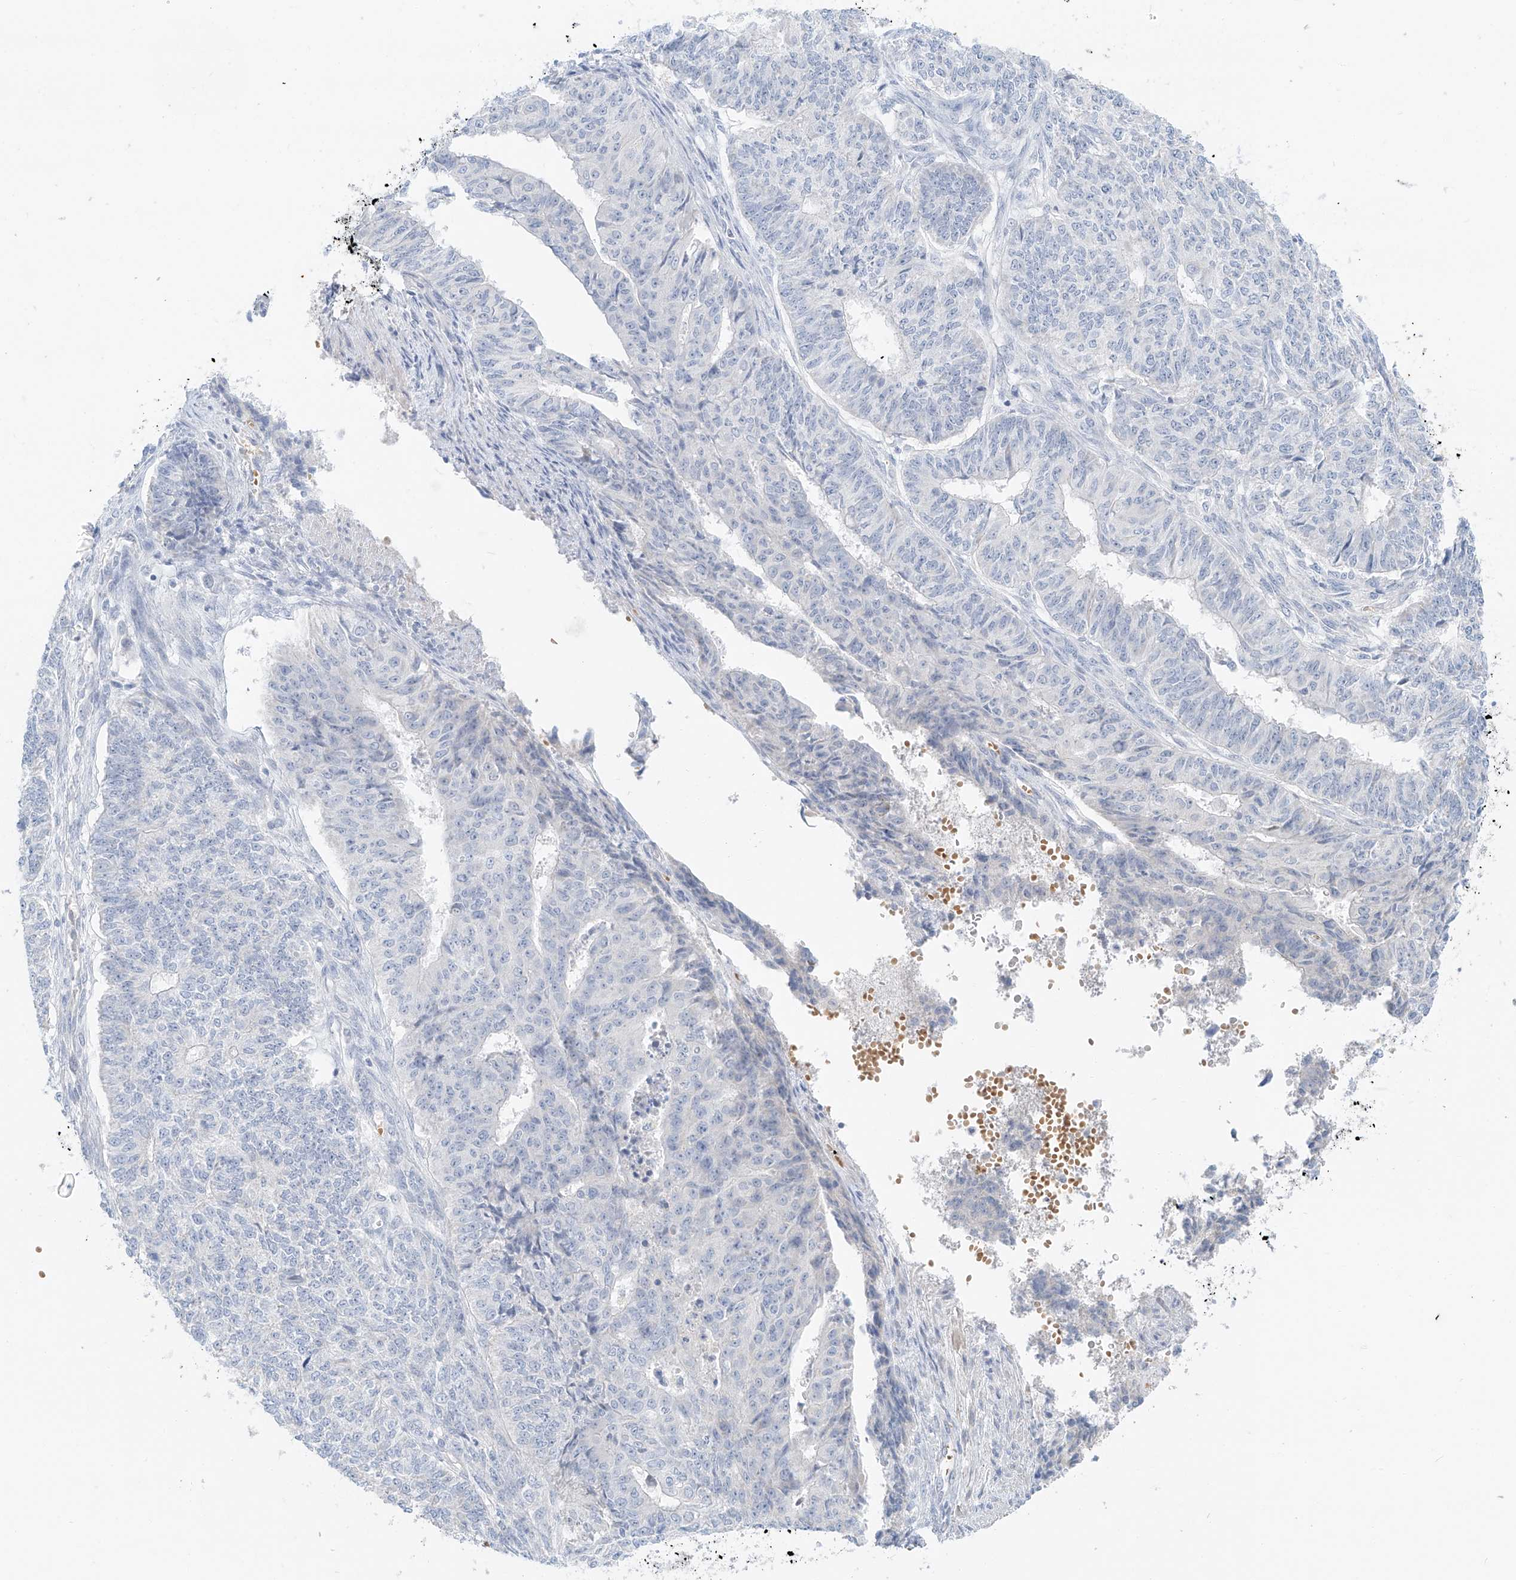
{"staining": {"intensity": "negative", "quantity": "none", "location": "none"}, "tissue": "endometrial cancer", "cell_type": "Tumor cells", "image_type": "cancer", "snomed": [{"axis": "morphology", "description": "Adenocarcinoma, NOS"}, {"axis": "topography", "description": "Endometrium"}], "caption": "Photomicrograph shows no significant protein expression in tumor cells of adenocarcinoma (endometrial). (Stains: DAB (3,3'-diaminobenzidine) immunohistochemistry (IHC) with hematoxylin counter stain, Microscopy: brightfield microscopy at high magnification).", "gene": "PGC", "patient": {"sex": "female", "age": 32}}